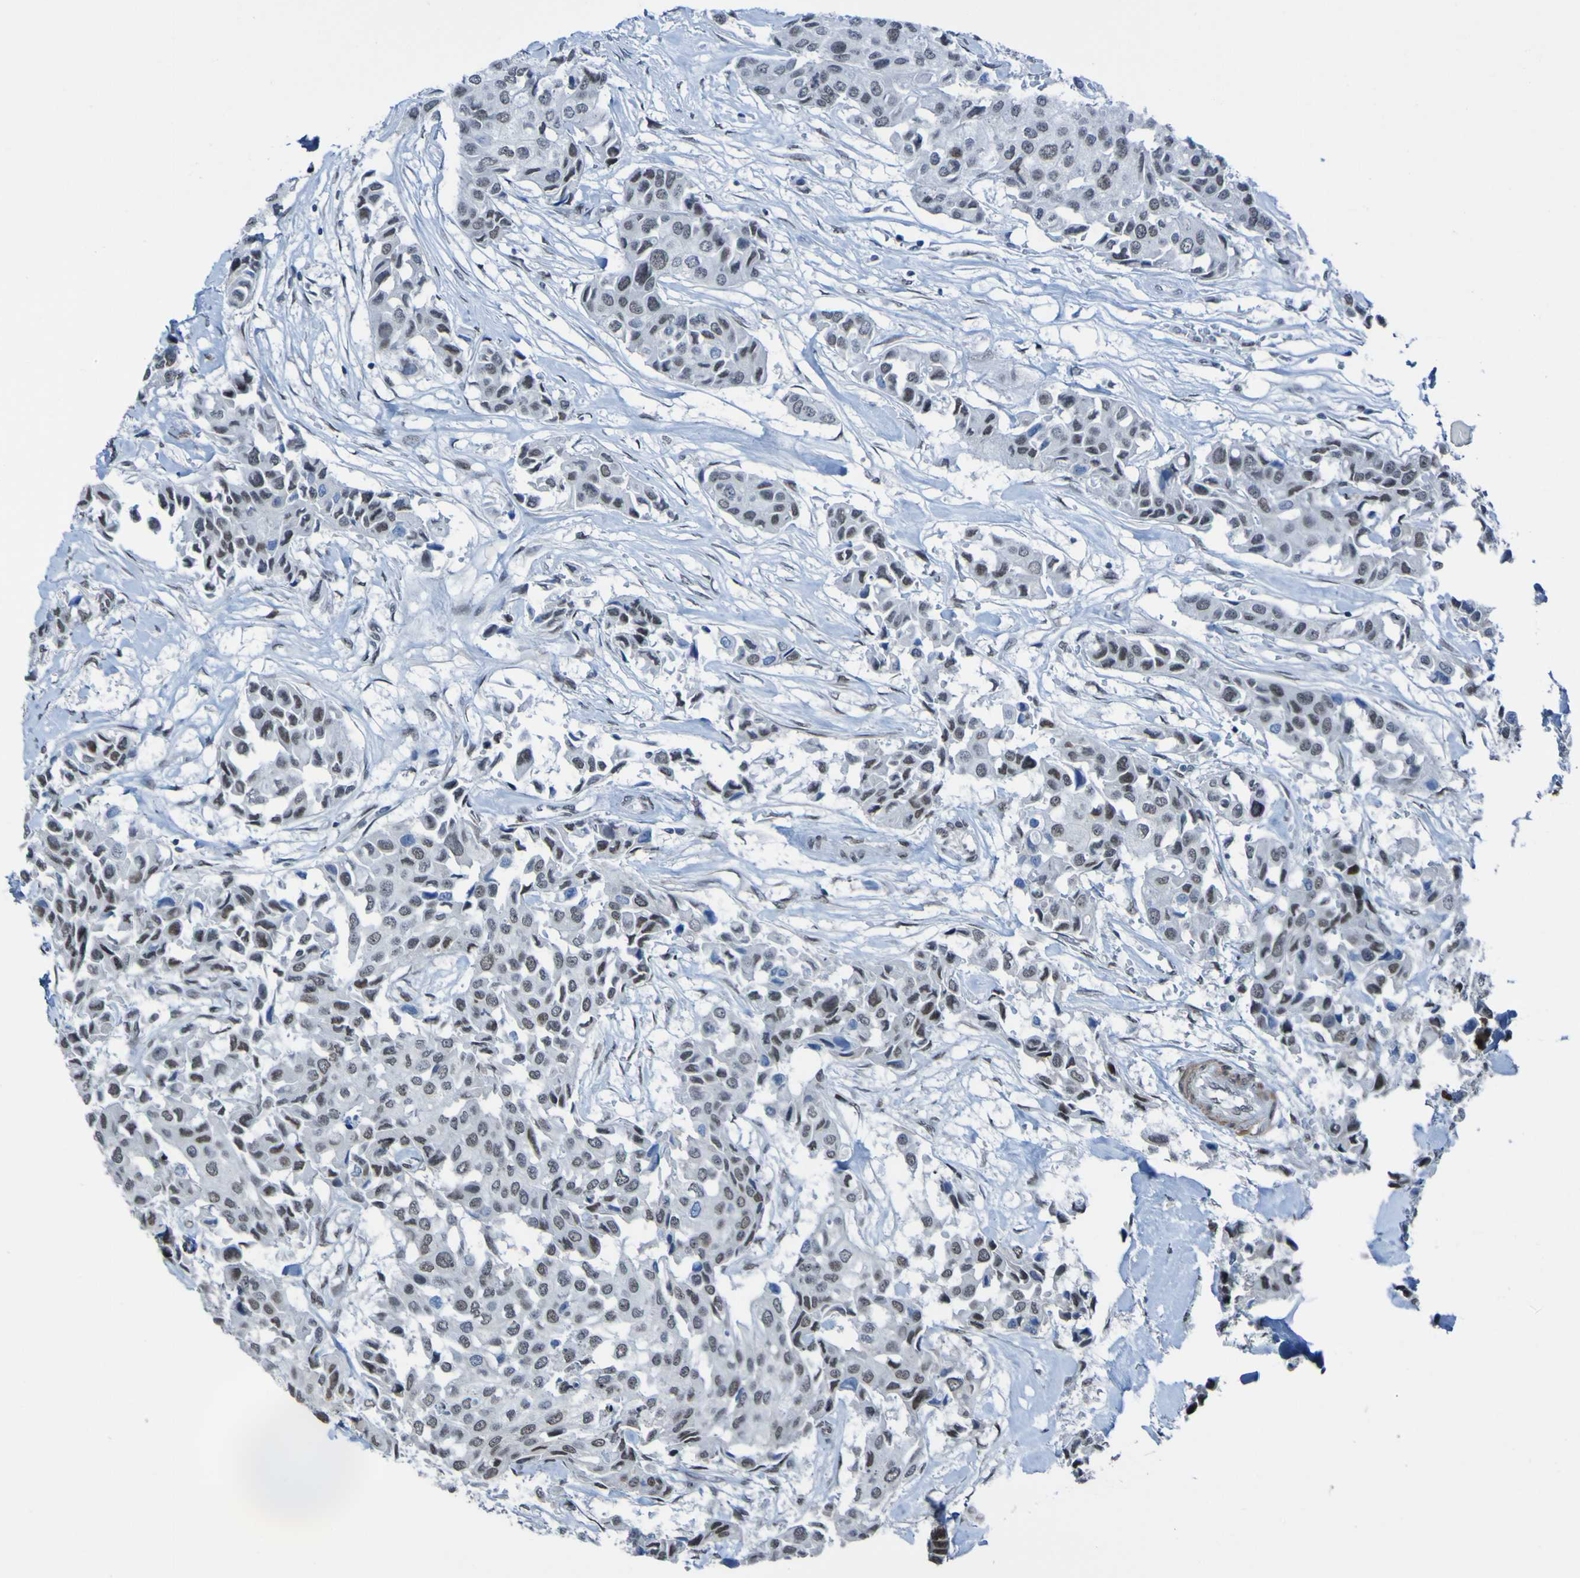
{"staining": {"intensity": "moderate", "quantity": ">75%", "location": "nuclear"}, "tissue": "breast cancer", "cell_type": "Tumor cells", "image_type": "cancer", "snomed": [{"axis": "morphology", "description": "Duct carcinoma"}, {"axis": "topography", "description": "Breast"}], "caption": "Protein staining of breast cancer tissue displays moderate nuclear positivity in approximately >75% of tumor cells.", "gene": "PHF2", "patient": {"sex": "female", "age": 80}}